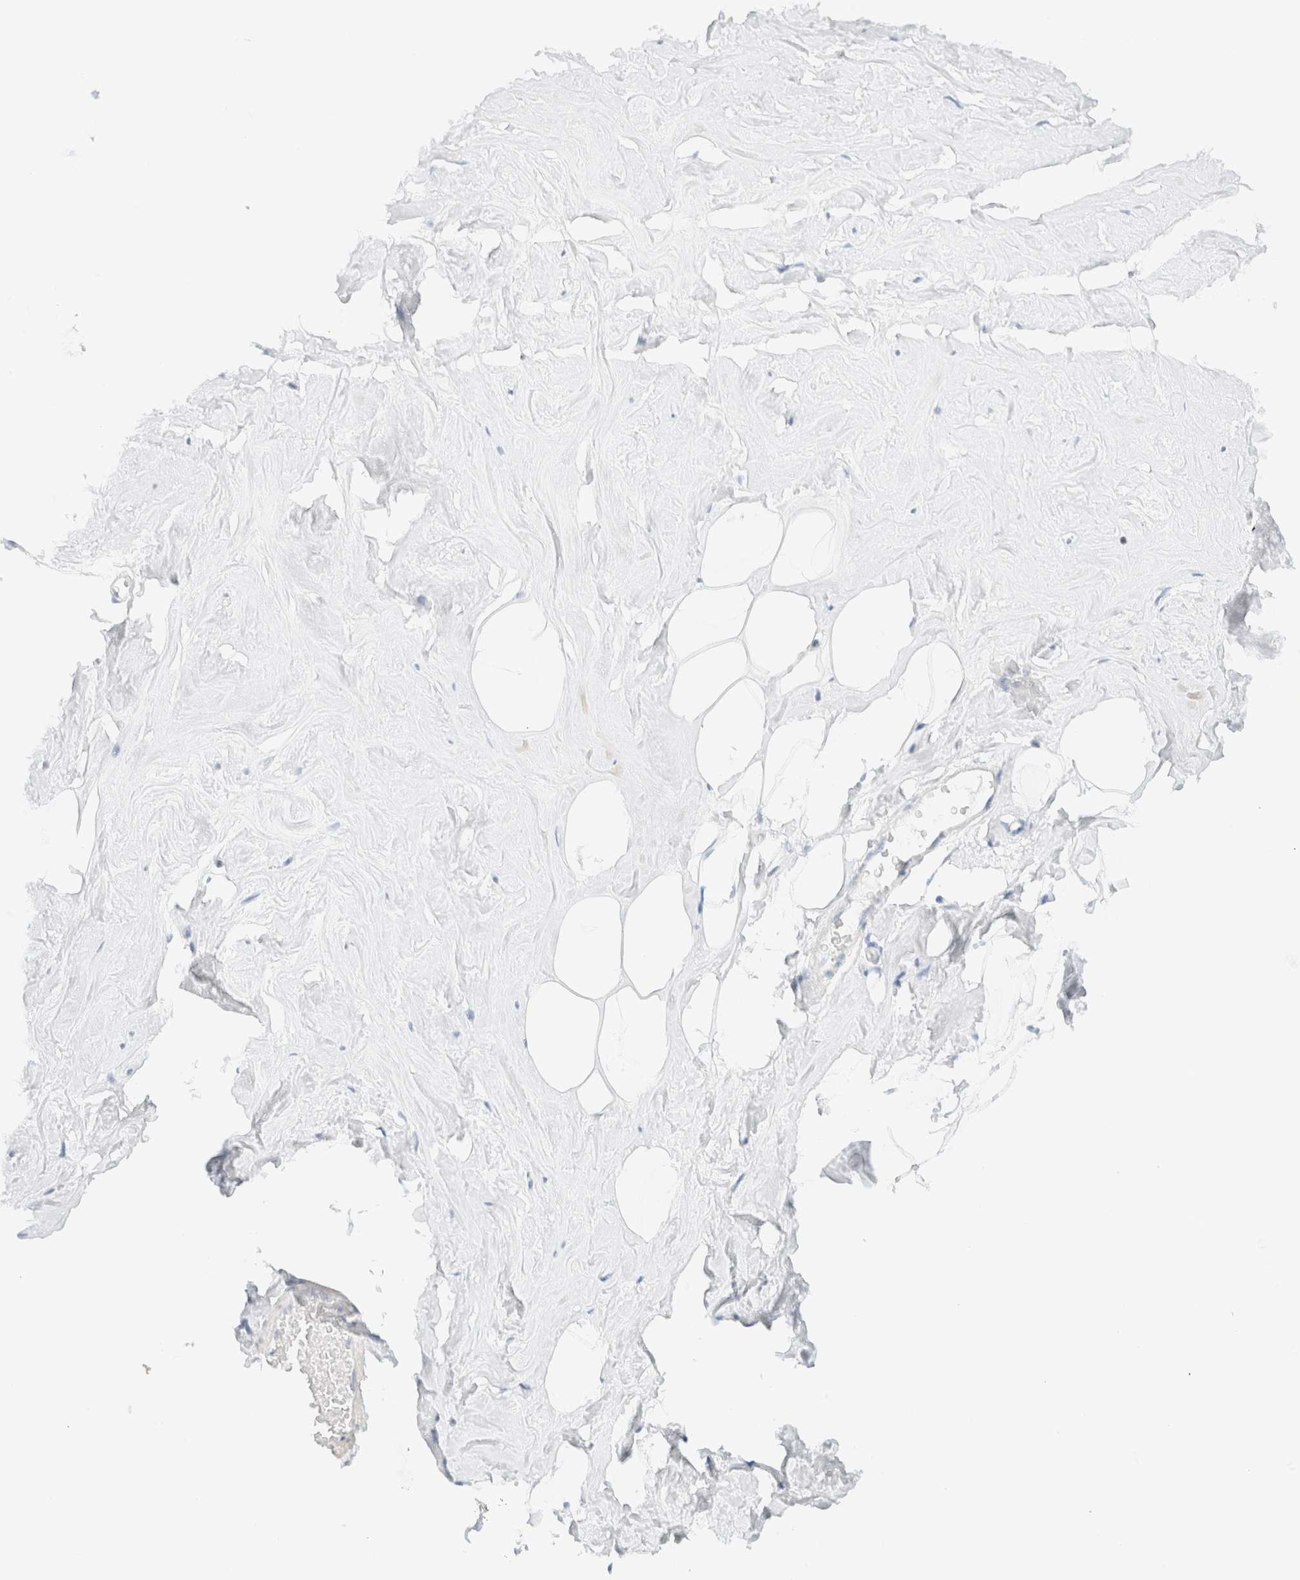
{"staining": {"intensity": "negative", "quantity": "none", "location": "none"}, "tissue": "adipose tissue", "cell_type": "Adipocytes", "image_type": "normal", "snomed": [{"axis": "morphology", "description": "Normal tissue, NOS"}, {"axis": "morphology", "description": "Fibrosis, NOS"}, {"axis": "topography", "description": "Breast"}, {"axis": "topography", "description": "Adipose tissue"}], "caption": "Immunohistochemical staining of normal adipose tissue exhibits no significant positivity in adipocytes. Nuclei are stained in blue.", "gene": "IKZF3", "patient": {"sex": "female", "age": 39}}